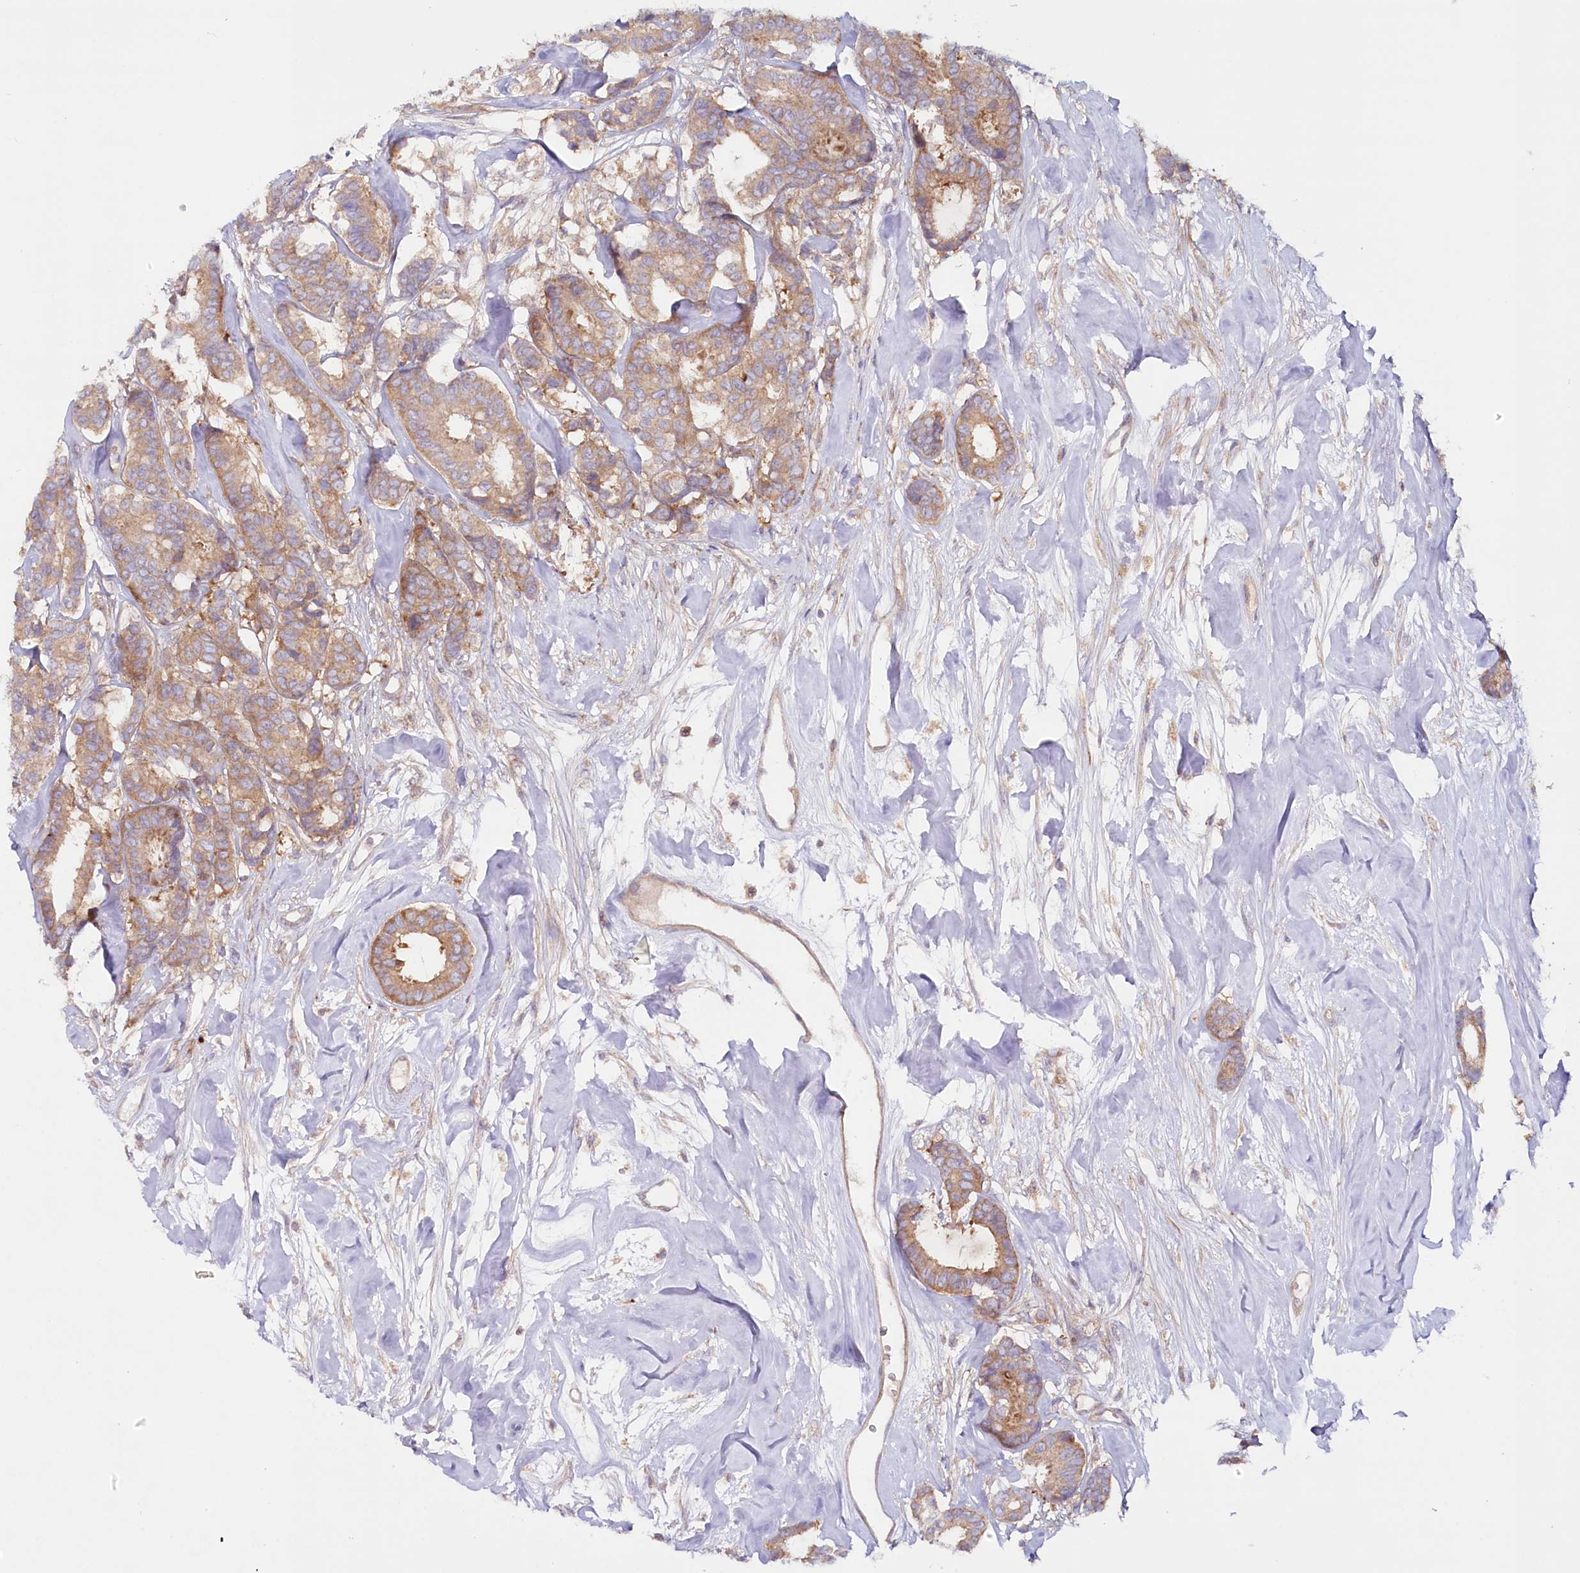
{"staining": {"intensity": "moderate", "quantity": ">75%", "location": "cytoplasmic/membranous"}, "tissue": "breast cancer", "cell_type": "Tumor cells", "image_type": "cancer", "snomed": [{"axis": "morphology", "description": "Duct carcinoma"}, {"axis": "topography", "description": "Breast"}], "caption": "Immunohistochemical staining of human breast cancer (infiltrating ductal carcinoma) demonstrates moderate cytoplasmic/membranous protein positivity in approximately >75% of tumor cells.", "gene": "TNIP1", "patient": {"sex": "female", "age": 87}}